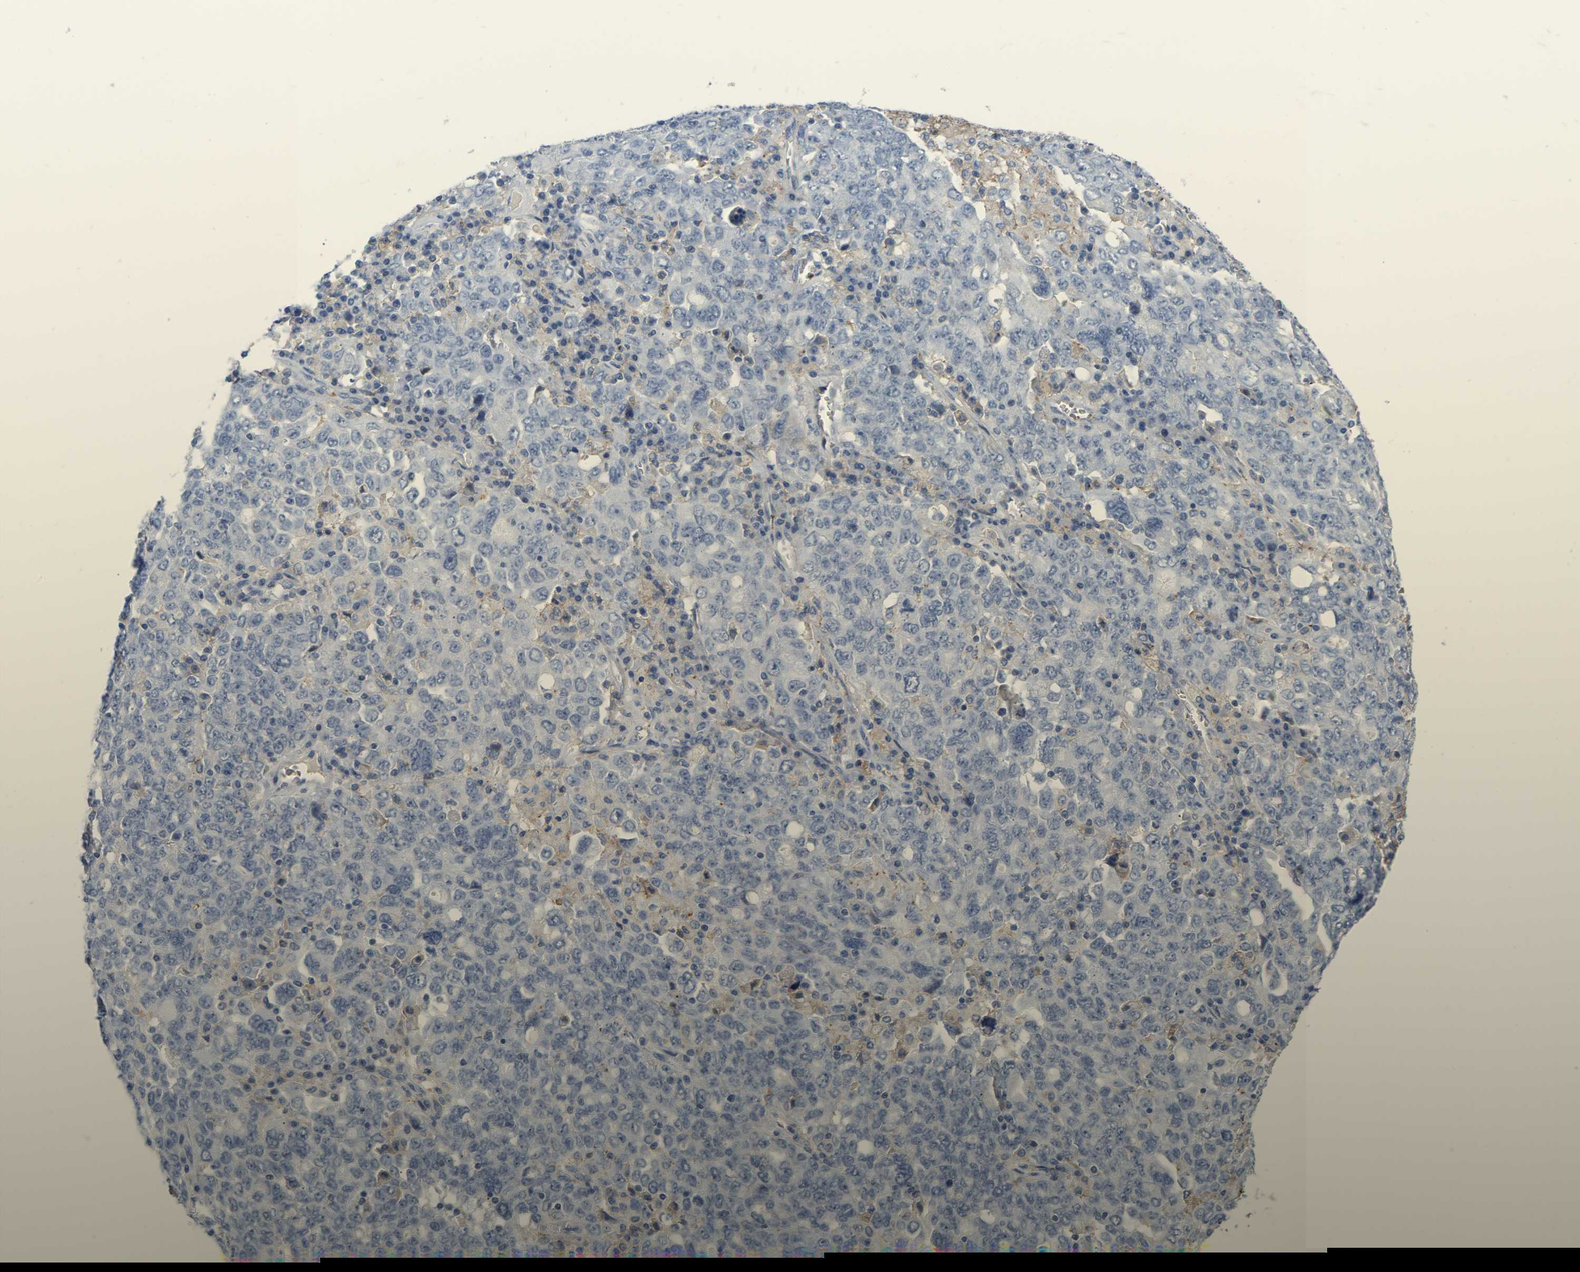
{"staining": {"intensity": "negative", "quantity": "none", "location": "none"}, "tissue": "ovarian cancer", "cell_type": "Tumor cells", "image_type": "cancer", "snomed": [{"axis": "morphology", "description": "Carcinoma, endometroid"}, {"axis": "topography", "description": "Ovary"}], "caption": "Immunohistochemistry (IHC) image of ovarian cancer stained for a protein (brown), which exhibits no positivity in tumor cells.", "gene": "ZNF449", "patient": {"sex": "female", "age": 62}}